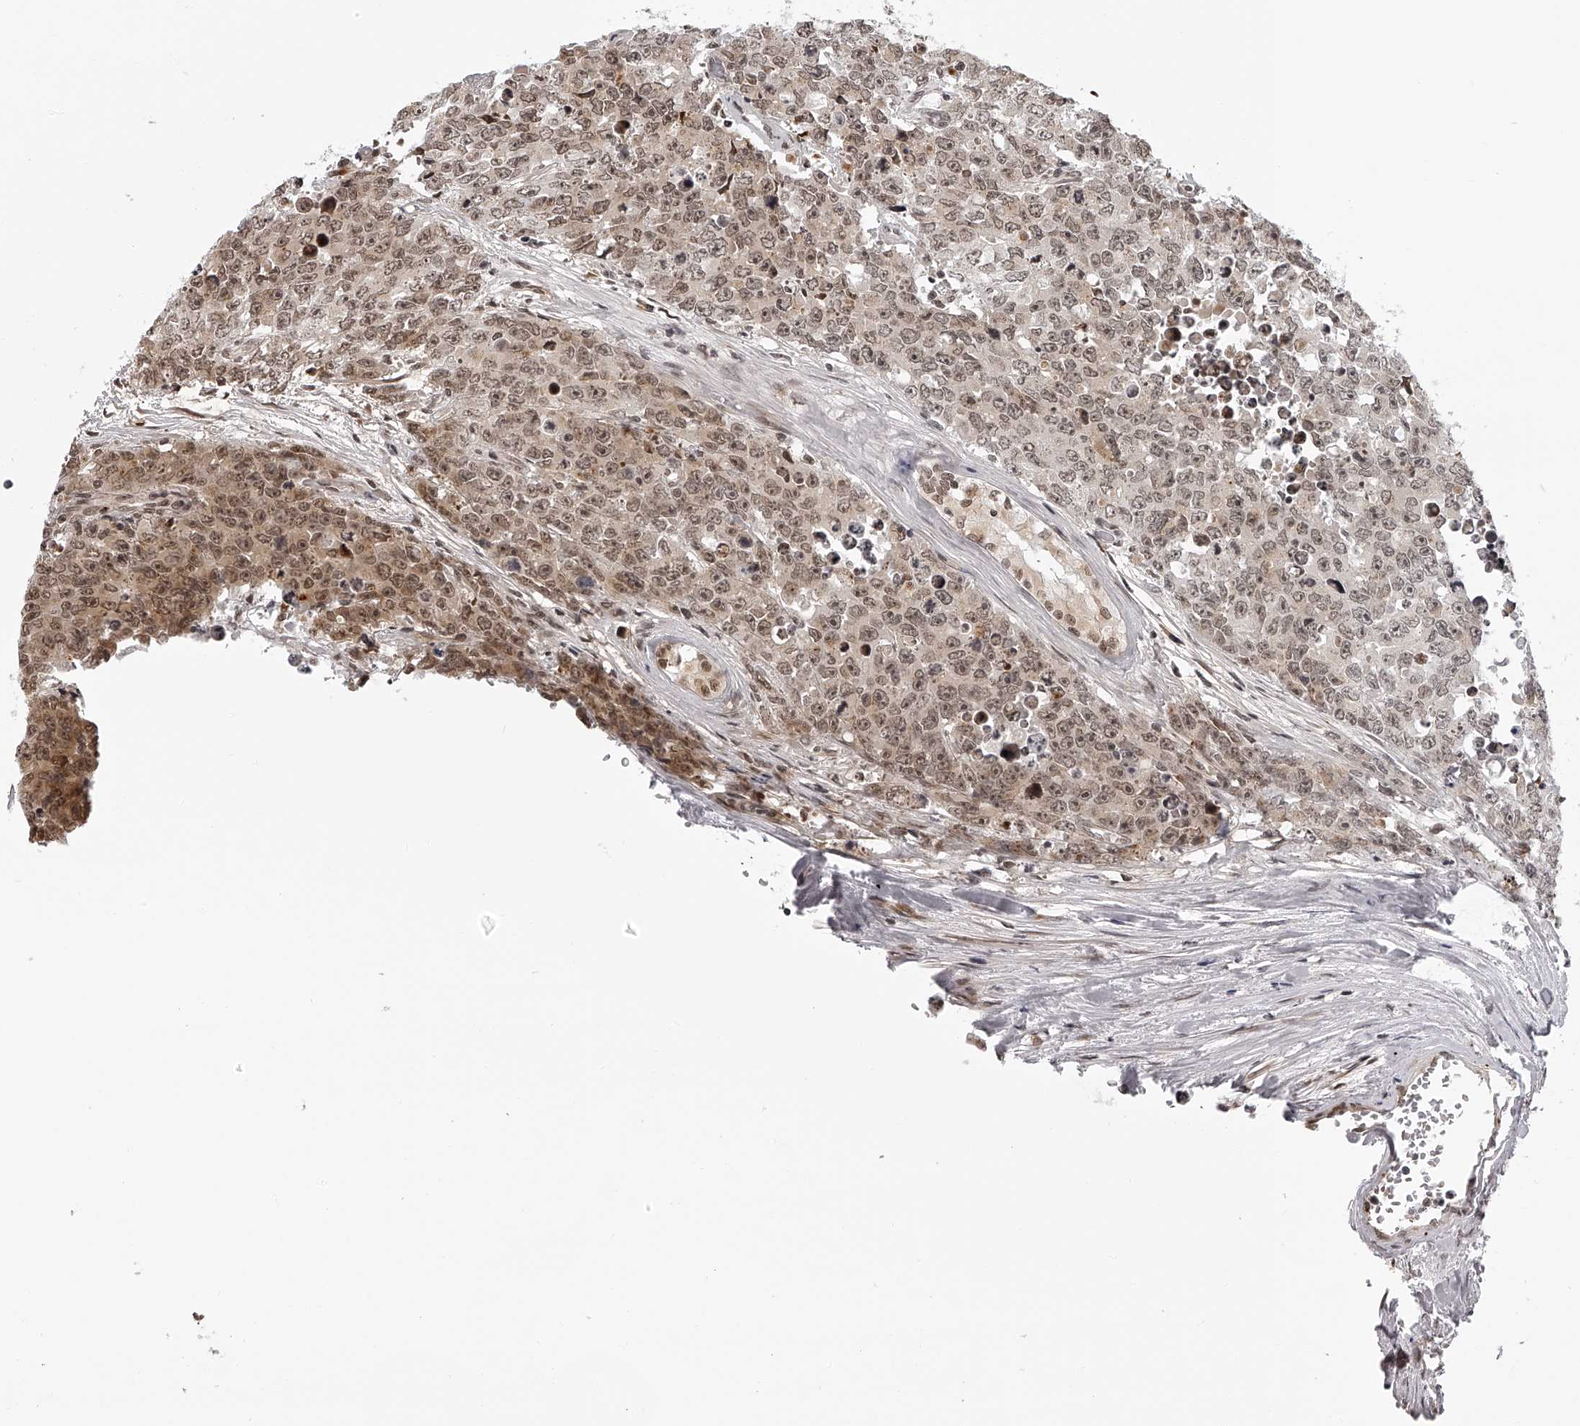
{"staining": {"intensity": "moderate", "quantity": ">75%", "location": "nuclear"}, "tissue": "testis cancer", "cell_type": "Tumor cells", "image_type": "cancer", "snomed": [{"axis": "morphology", "description": "Carcinoma, Embryonal, NOS"}, {"axis": "topography", "description": "Testis"}], "caption": "Embryonal carcinoma (testis) stained with a protein marker displays moderate staining in tumor cells.", "gene": "ODF2L", "patient": {"sex": "male", "age": 28}}